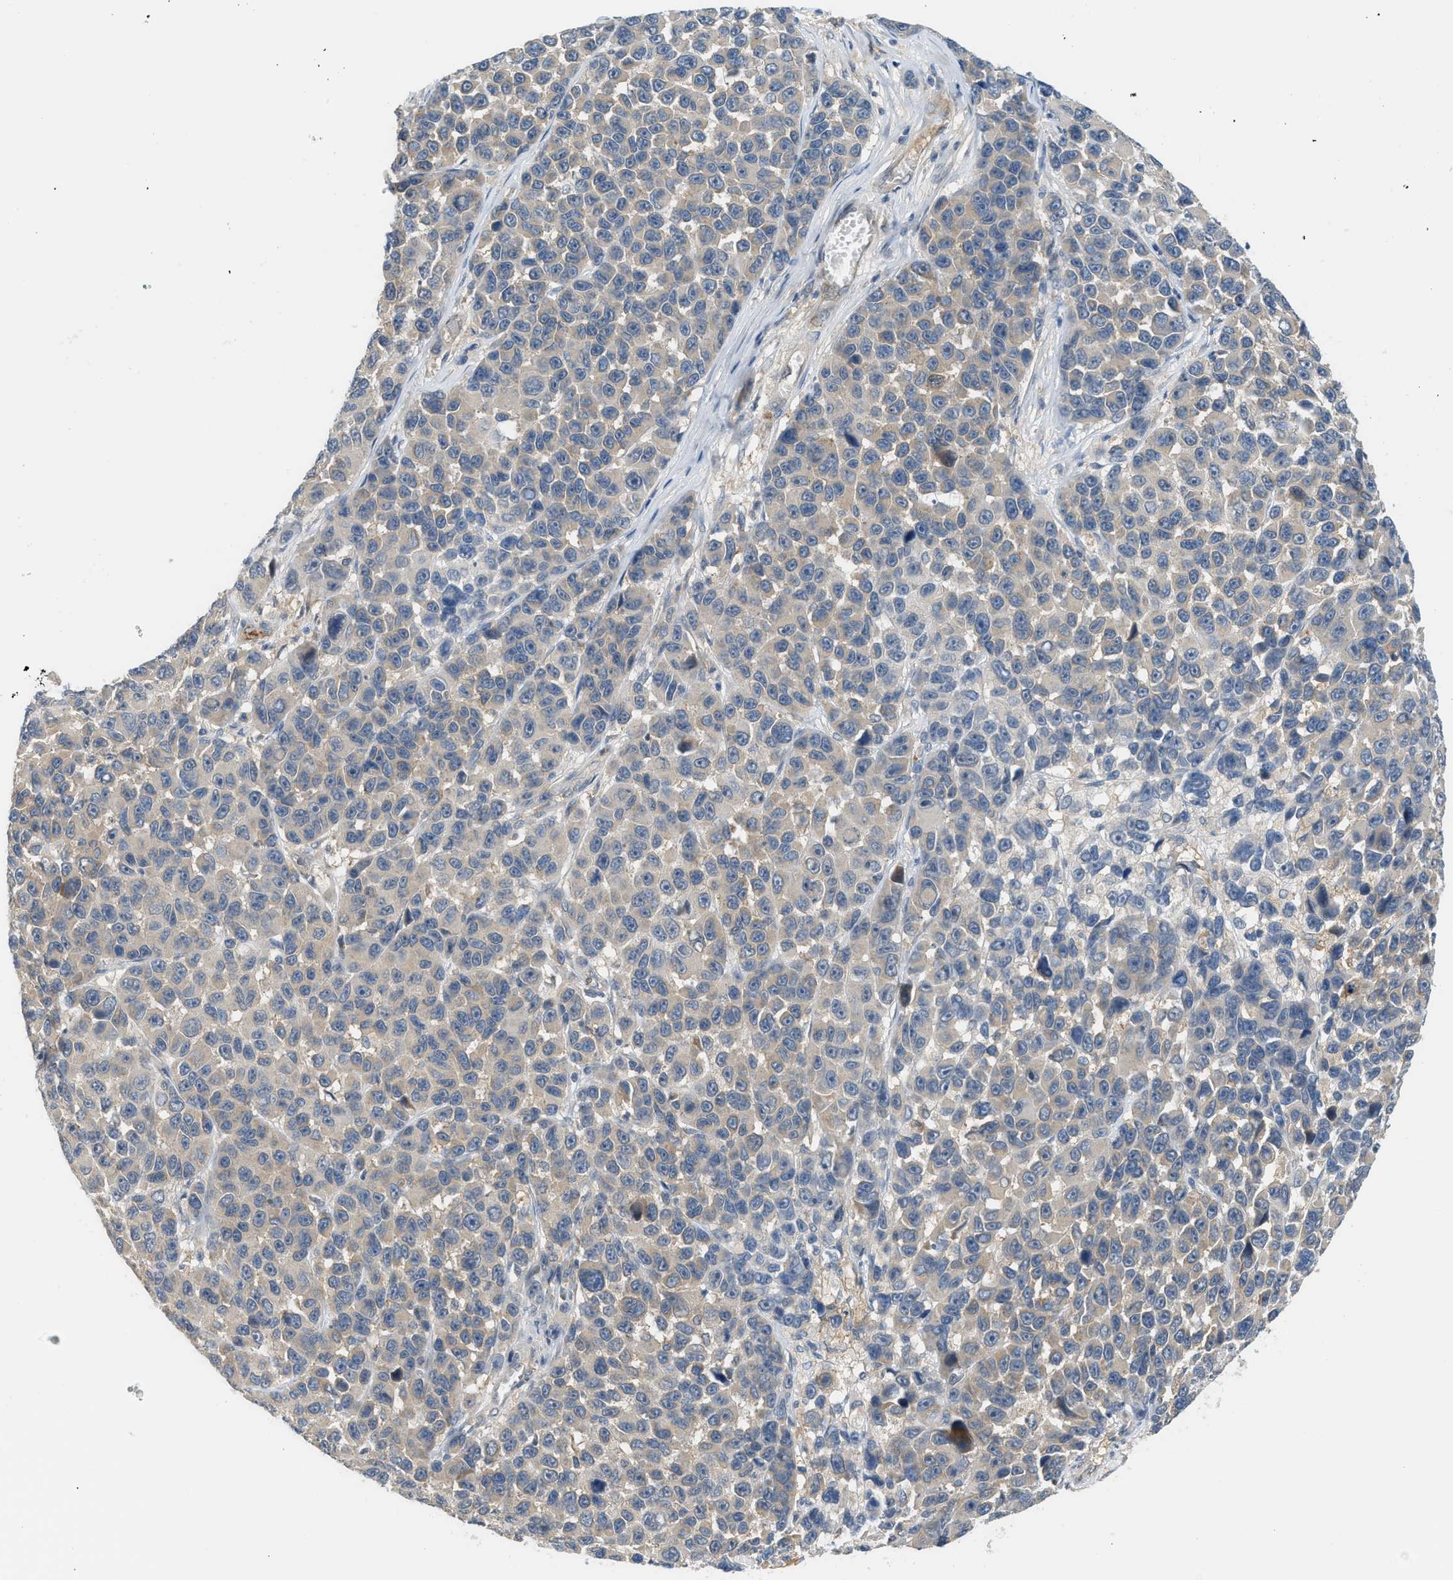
{"staining": {"intensity": "weak", "quantity": "25%-75%", "location": "cytoplasmic/membranous"}, "tissue": "melanoma", "cell_type": "Tumor cells", "image_type": "cancer", "snomed": [{"axis": "morphology", "description": "Malignant melanoma, NOS"}, {"axis": "topography", "description": "Skin"}], "caption": "An immunohistochemistry photomicrograph of neoplastic tissue is shown. Protein staining in brown shows weak cytoplasmic/membranous positivity in malignant melanoma within tumor cells. (Stains: DAB in brown, nuclei in blue, Microscopy: brightfield microscopy at high magnification).", "gene": "RHBDF2", "patient": {"sex": "male", "age": 53}}